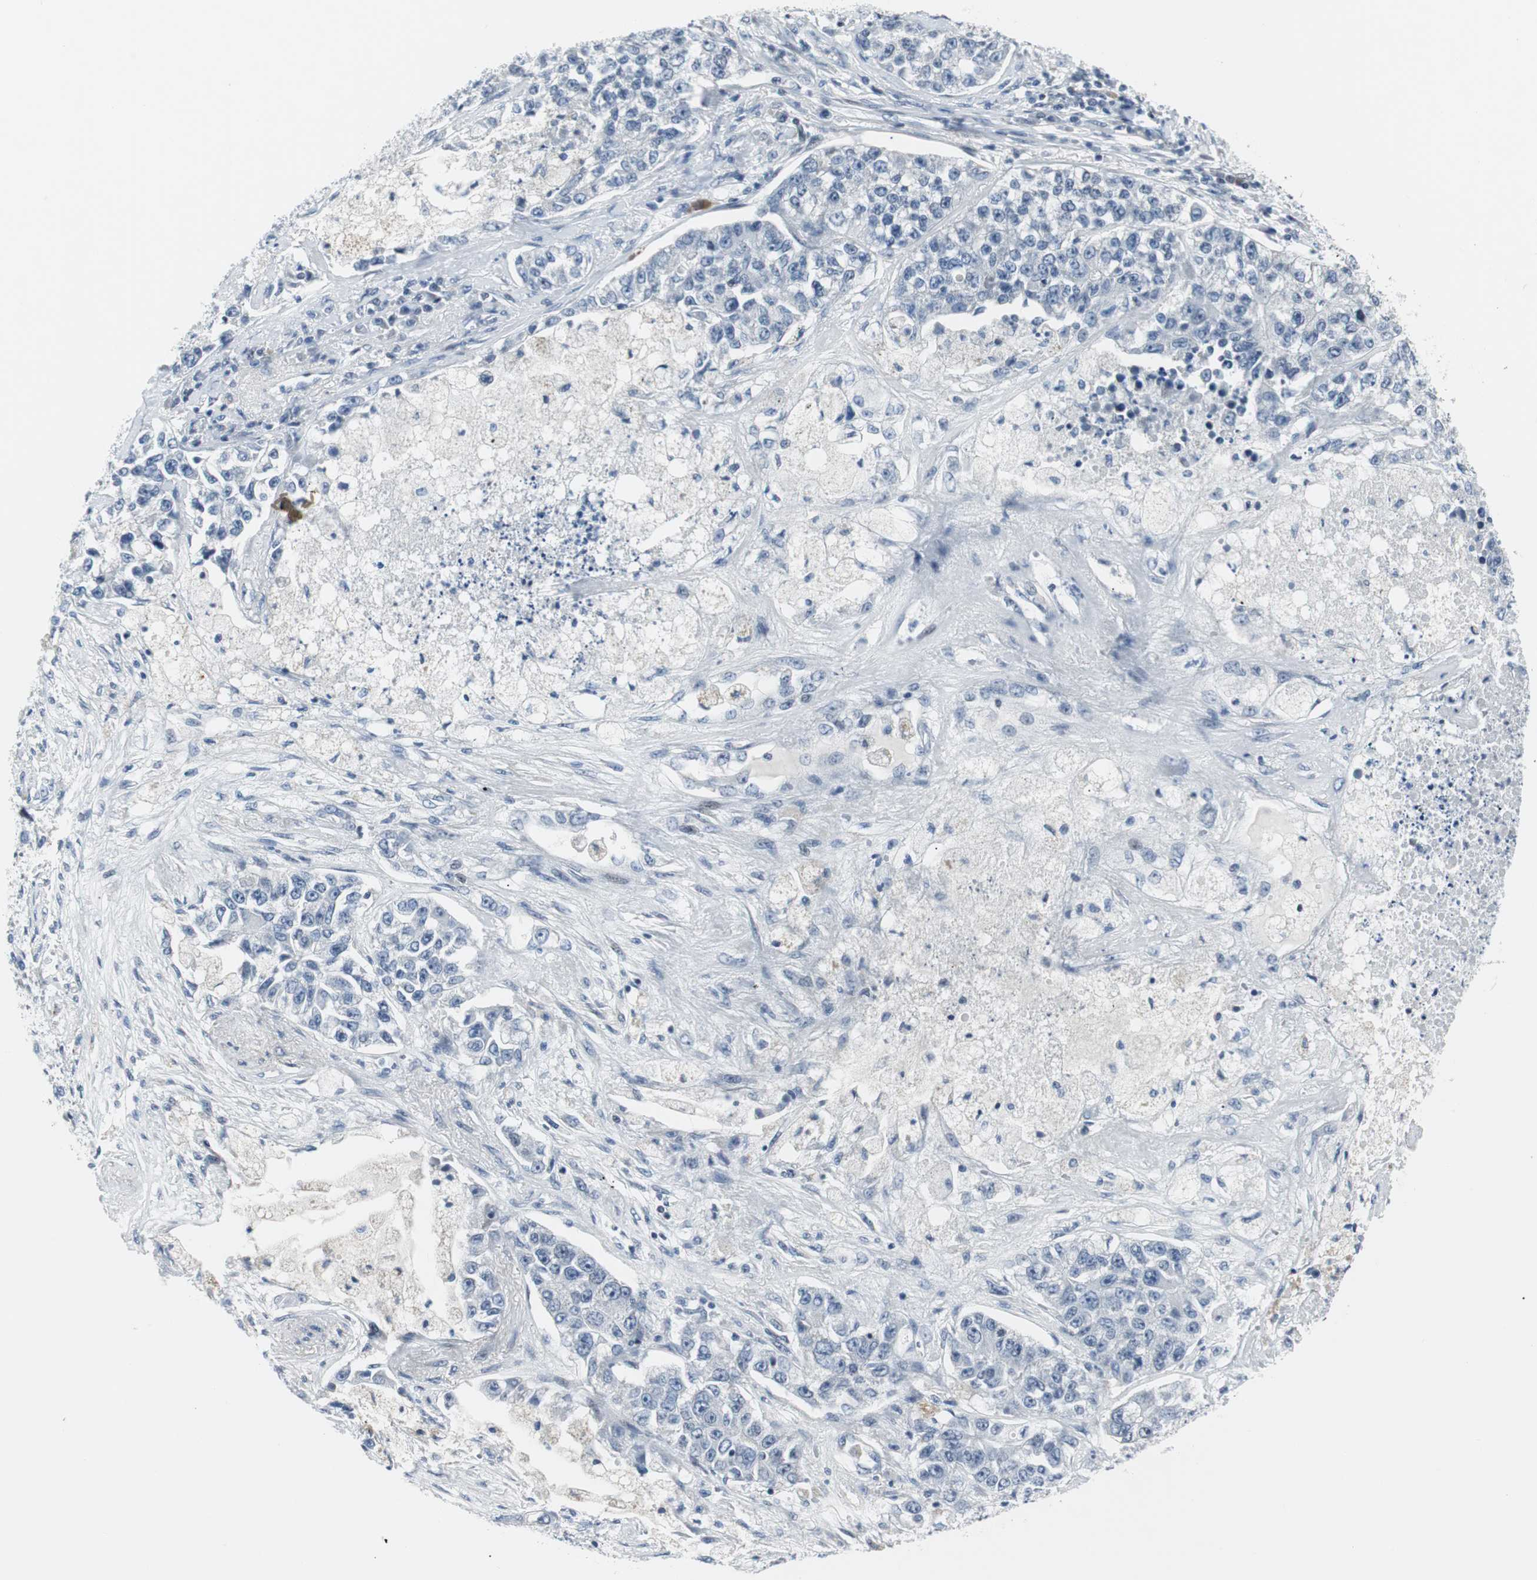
{"staining": {"intensity": "negative", "quantity": "none", "location": "none"}, "tissue": "lung cancer", "cell_type": "Tumor cells", "image_type": "cancer", "snomed": [{"axis": "morphology", "description": "Adenocarcinoma, NOS"}, {"axis": "topography", "description": "Lung"}], "caption": "Lung adenocarcinoma was stained to show a protein in brown. There is no significant staining in tumor cells.", "gene": "MTA1", "patient": {"sex": "male", "age": 49}}